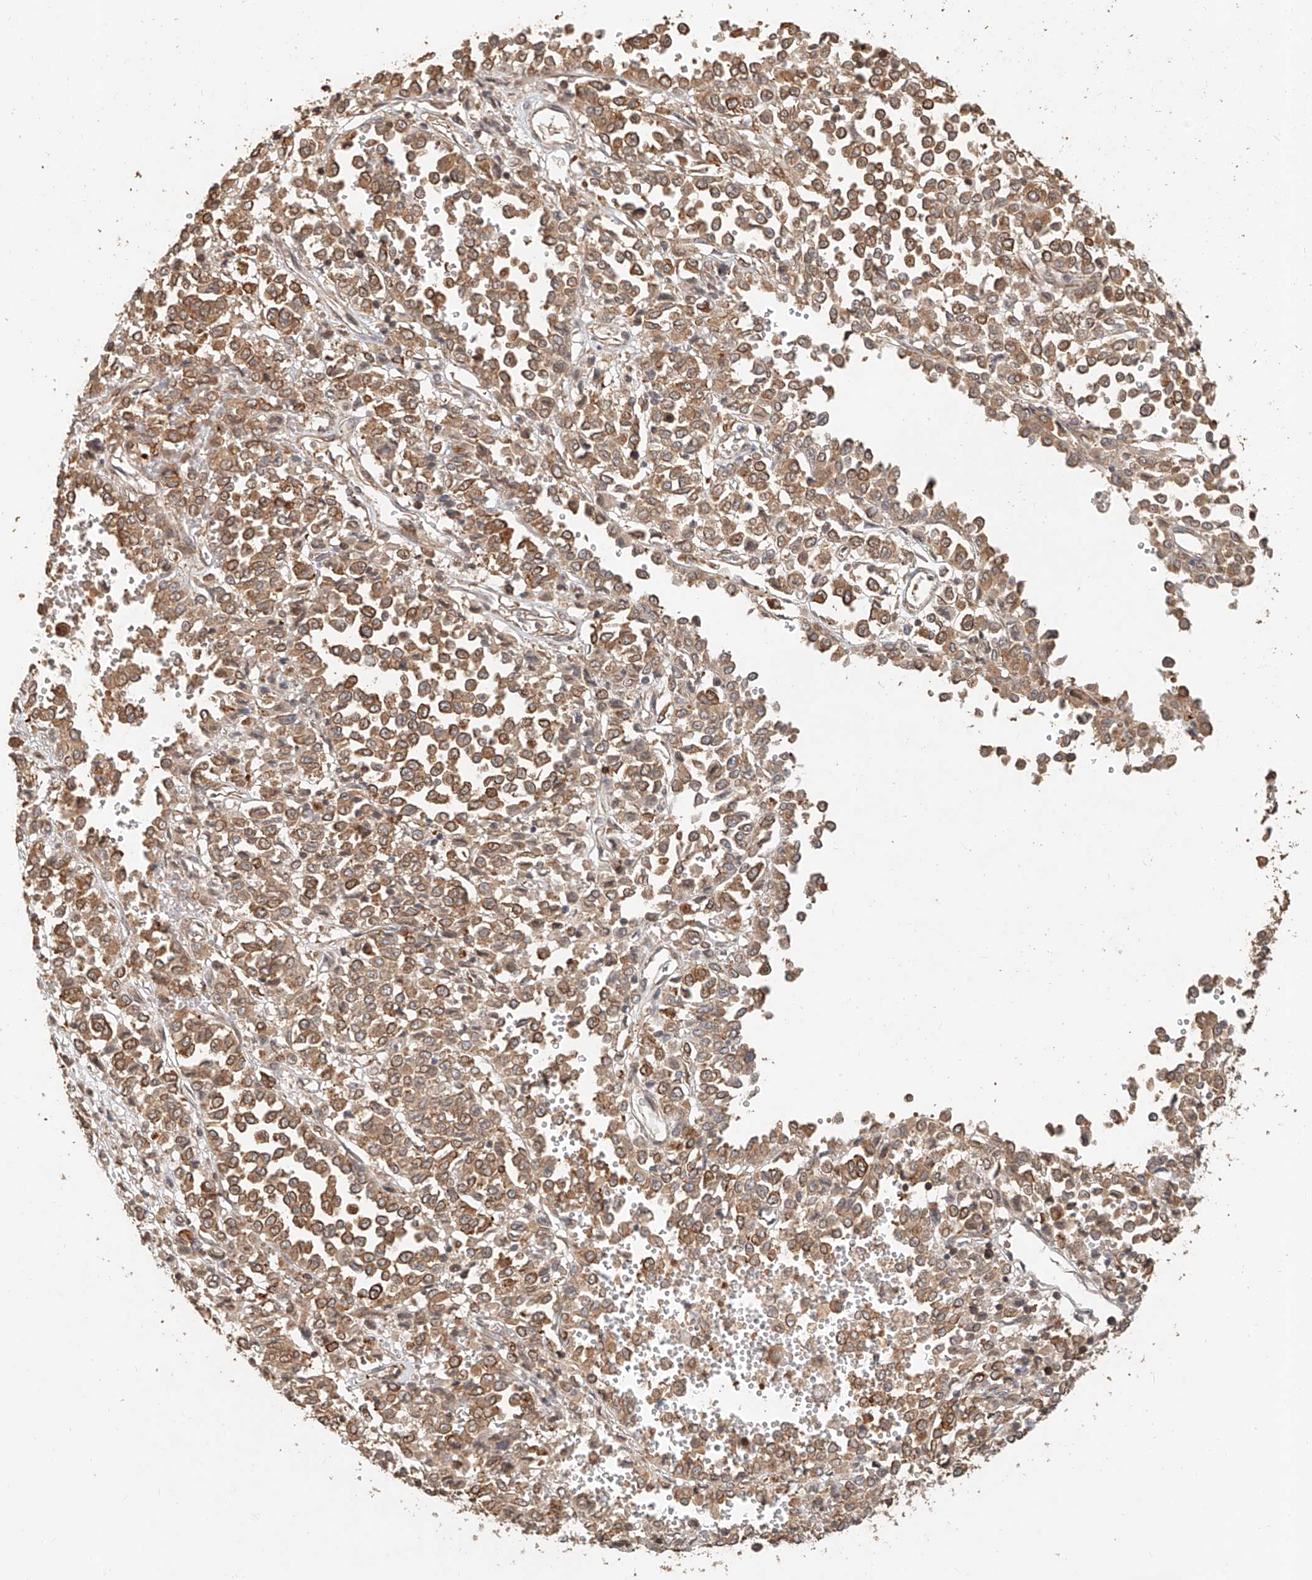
{"staining": {"intensity": "moderate", "quantity": ">75%", "location": "cytoplasmic/membranous"}, "tissue": "melanoma", "cell_type": "Tumor cells", "image_type": "cancer", "snomed": [{"axis": "morphology", "description": "Malignant melanoma, Metastatic site"}, {"axis": "topography", "description": "Pancreas"}], "caption": "Tumor cells demonstrate moderate cytoplasmic/membranous positivity in about >75% of cells in melanoma. Nuclei are stained in blue.", "gene": "NAP1L1", "patient": {"sex": "female", "age": 30}}